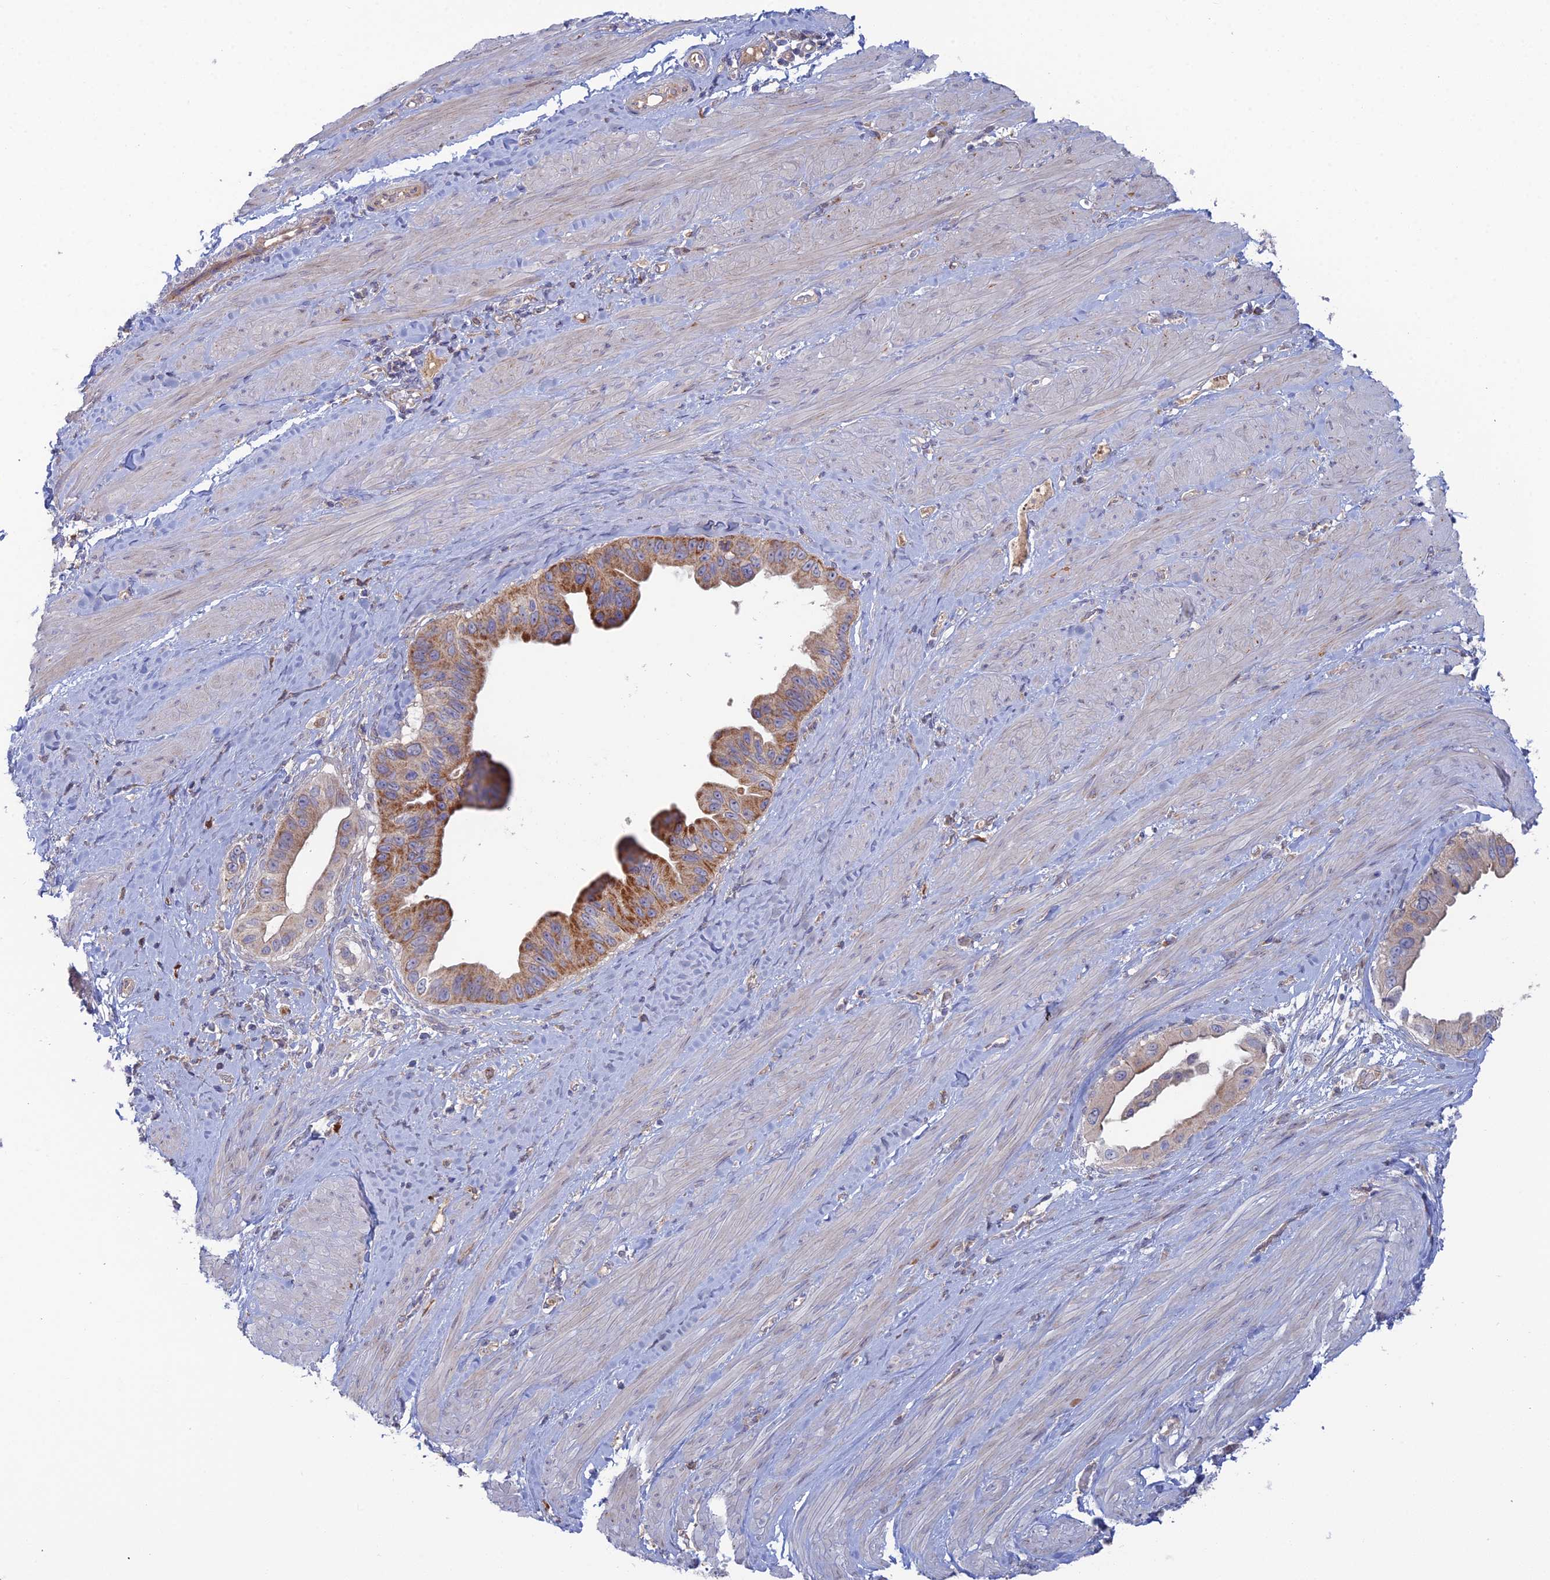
{"staining": {"intensity": "moderate", "quantity": ">75%", "location": "cytoplasmic/membranous"}, "tissue": "pancreatic cancer", "cell_type": "Tumor cells", "image_type": "cancer", "snomed": [{"axis": "morphology", "description": "Adenocarcinoma, NOS"}, {"axis": "topography", "description": "Pancreas"}], "caption": "Pancreatic adenocarcinoma stained with DAB (3,3'-diaminobenzidine) IHC reveals medium levels of moderate cytoplasmic/membranous positivity in approximately >75% of tumor cells.", "gene": "ARL16", "patient": {"sex": "female", "age": 56}}